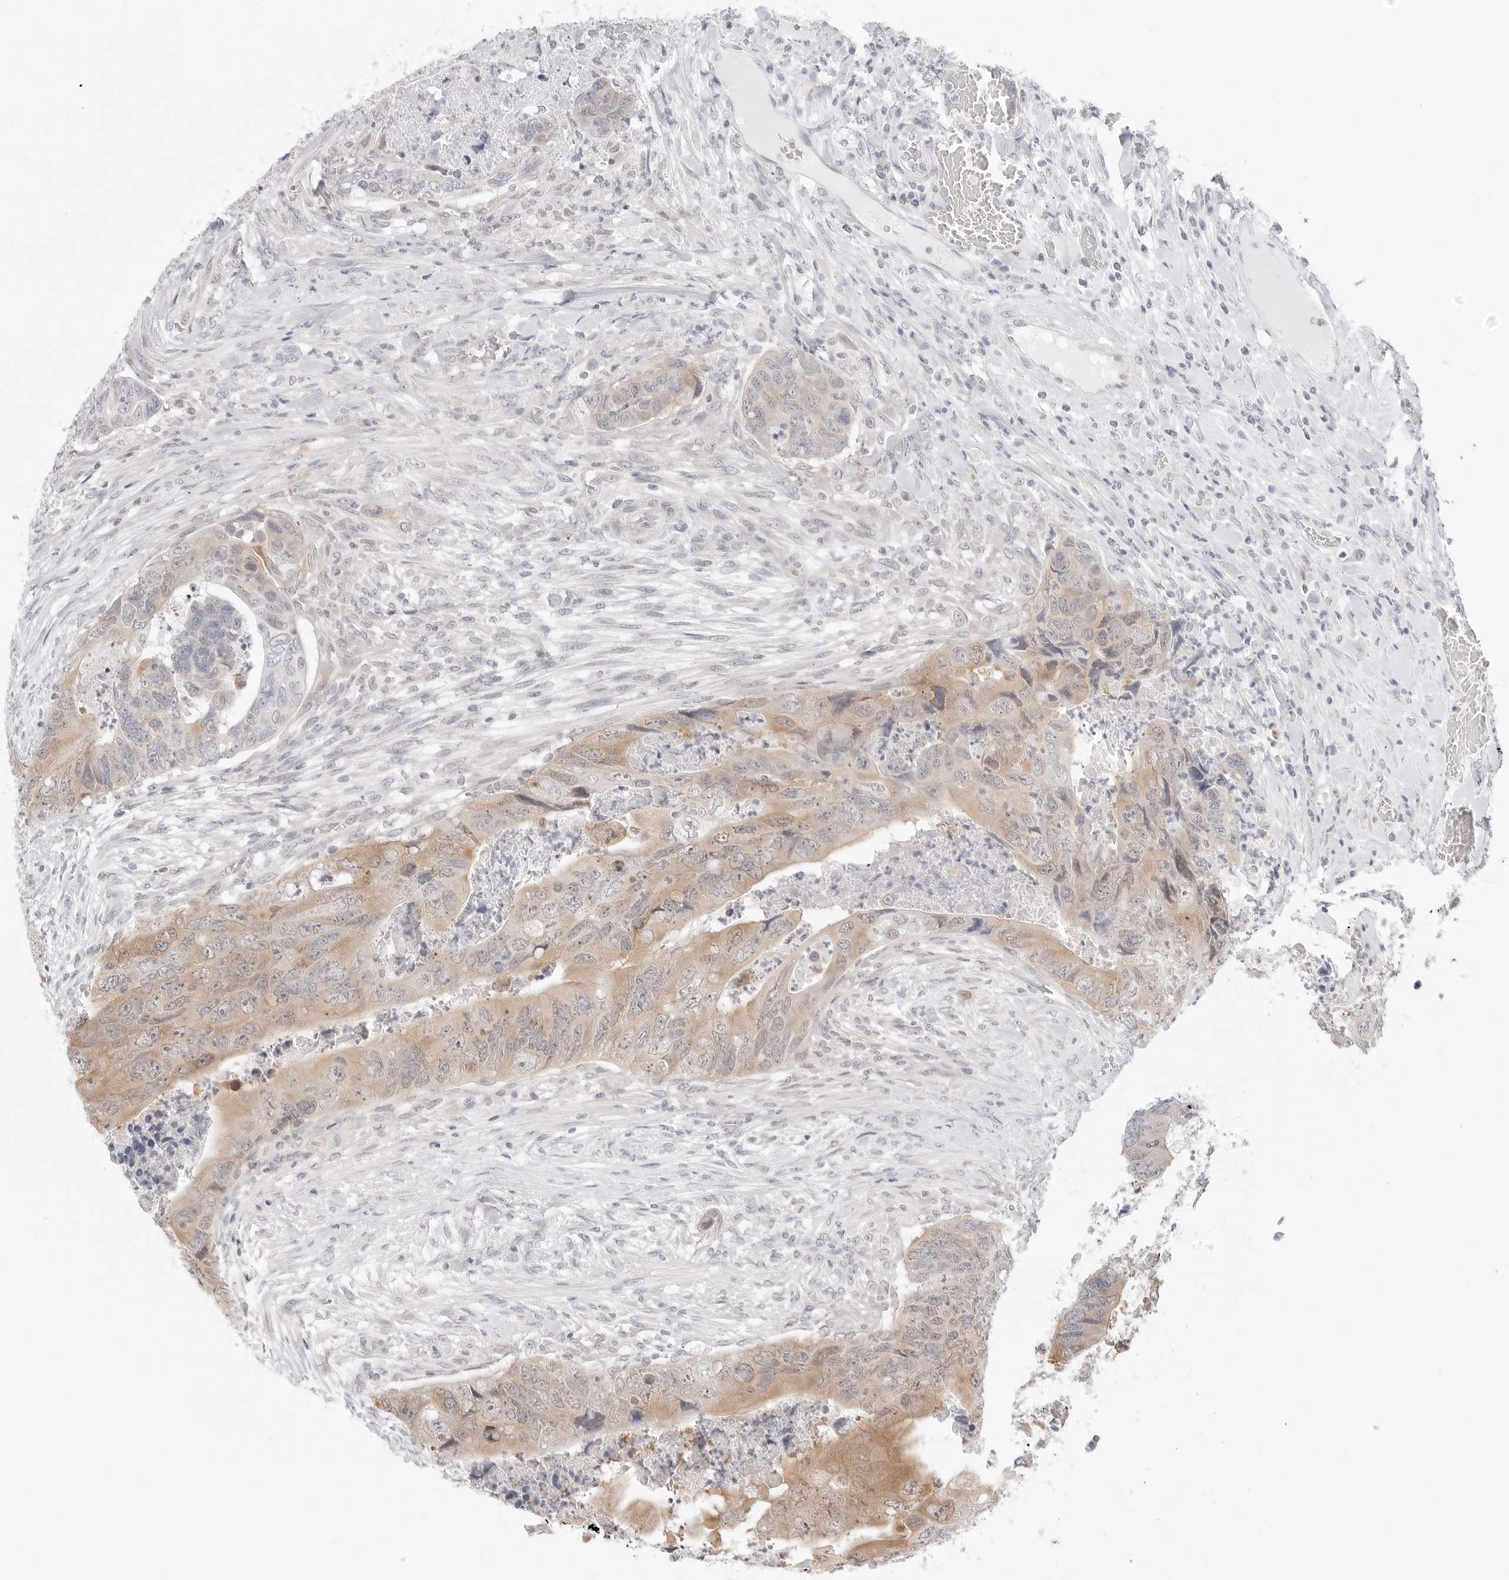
{"staining": {"intensity": "moderate", "quantity": "25%-75%", "location": "cytoplasmic/membranous"}, "tissue": "colorectal cancer", "cell_type": "Tumor cells", "image_type": "cancer", "snomed": [{"axis": "morphology", "description": "Adenocarcinoma, NOS"}, {"axis": "topography", "description": "Rectum"}], "caption": "Immunohistochemical staining of human adenocarcinoma (colorectal) displays moderate cytoplasmic/membranous protein expression in approximately 25%-75% of tumor cells.", "gene": "NUDC", "patient": {"sex": "male", "age": 63}}